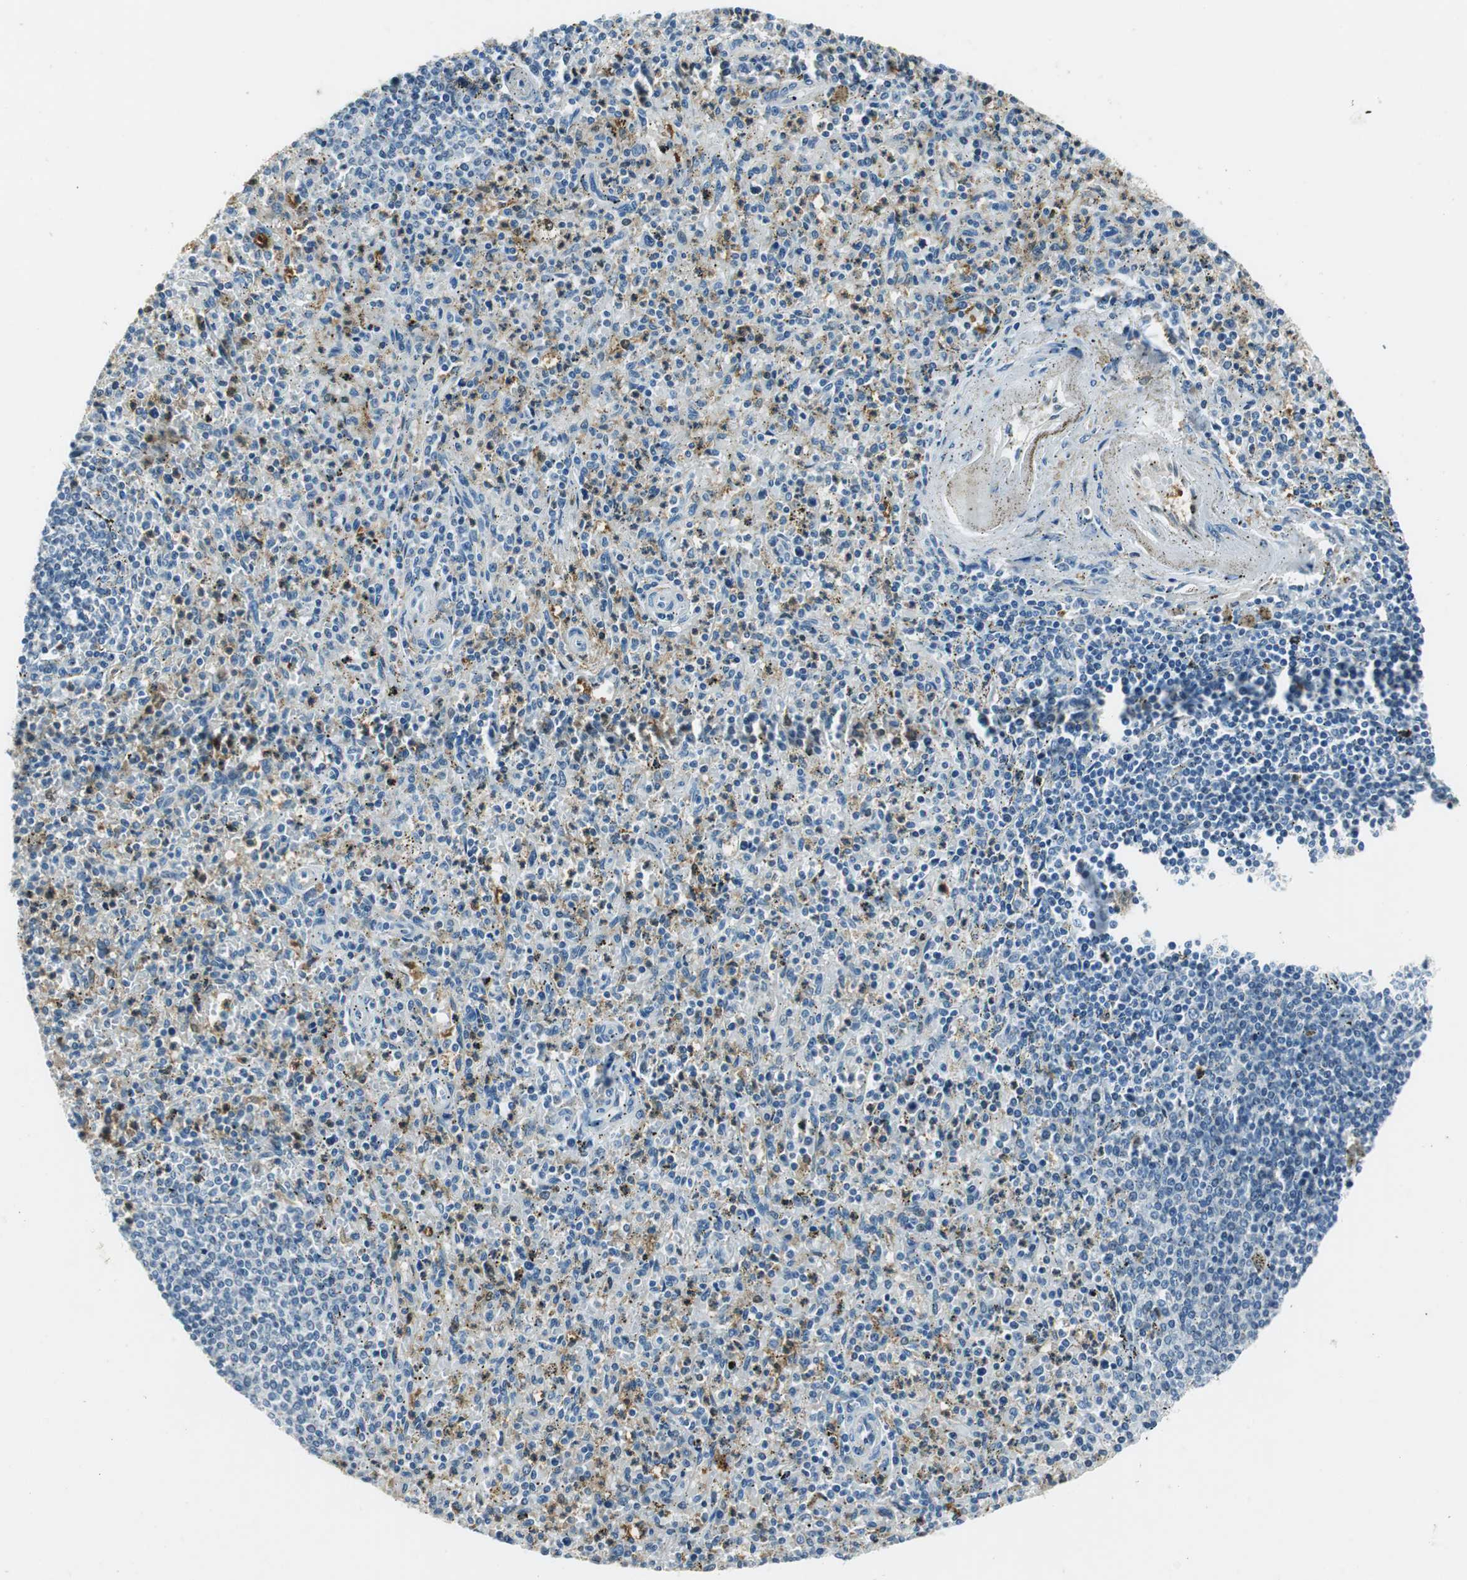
{"staining": {"intensity": "moderate", "quantity": "<25%", "location": "cytoplasmic/membranous"}, "tissue": "spleen", "cell_type": "Cells in red pulp", "image_type": "normal", "snomed": [{"axis": "morphology", "description": "Normal tissue, NOS"}, {"axis": "topography", "description": "Spleen"}], "caption": "Spleen stained for a protein (brown) displays moderate cytoplasmic/membranous positive staining in approximately <25% of cells in red pulp.", "gene": "ME1", "patient": {"sex": "male", "age": 72}}